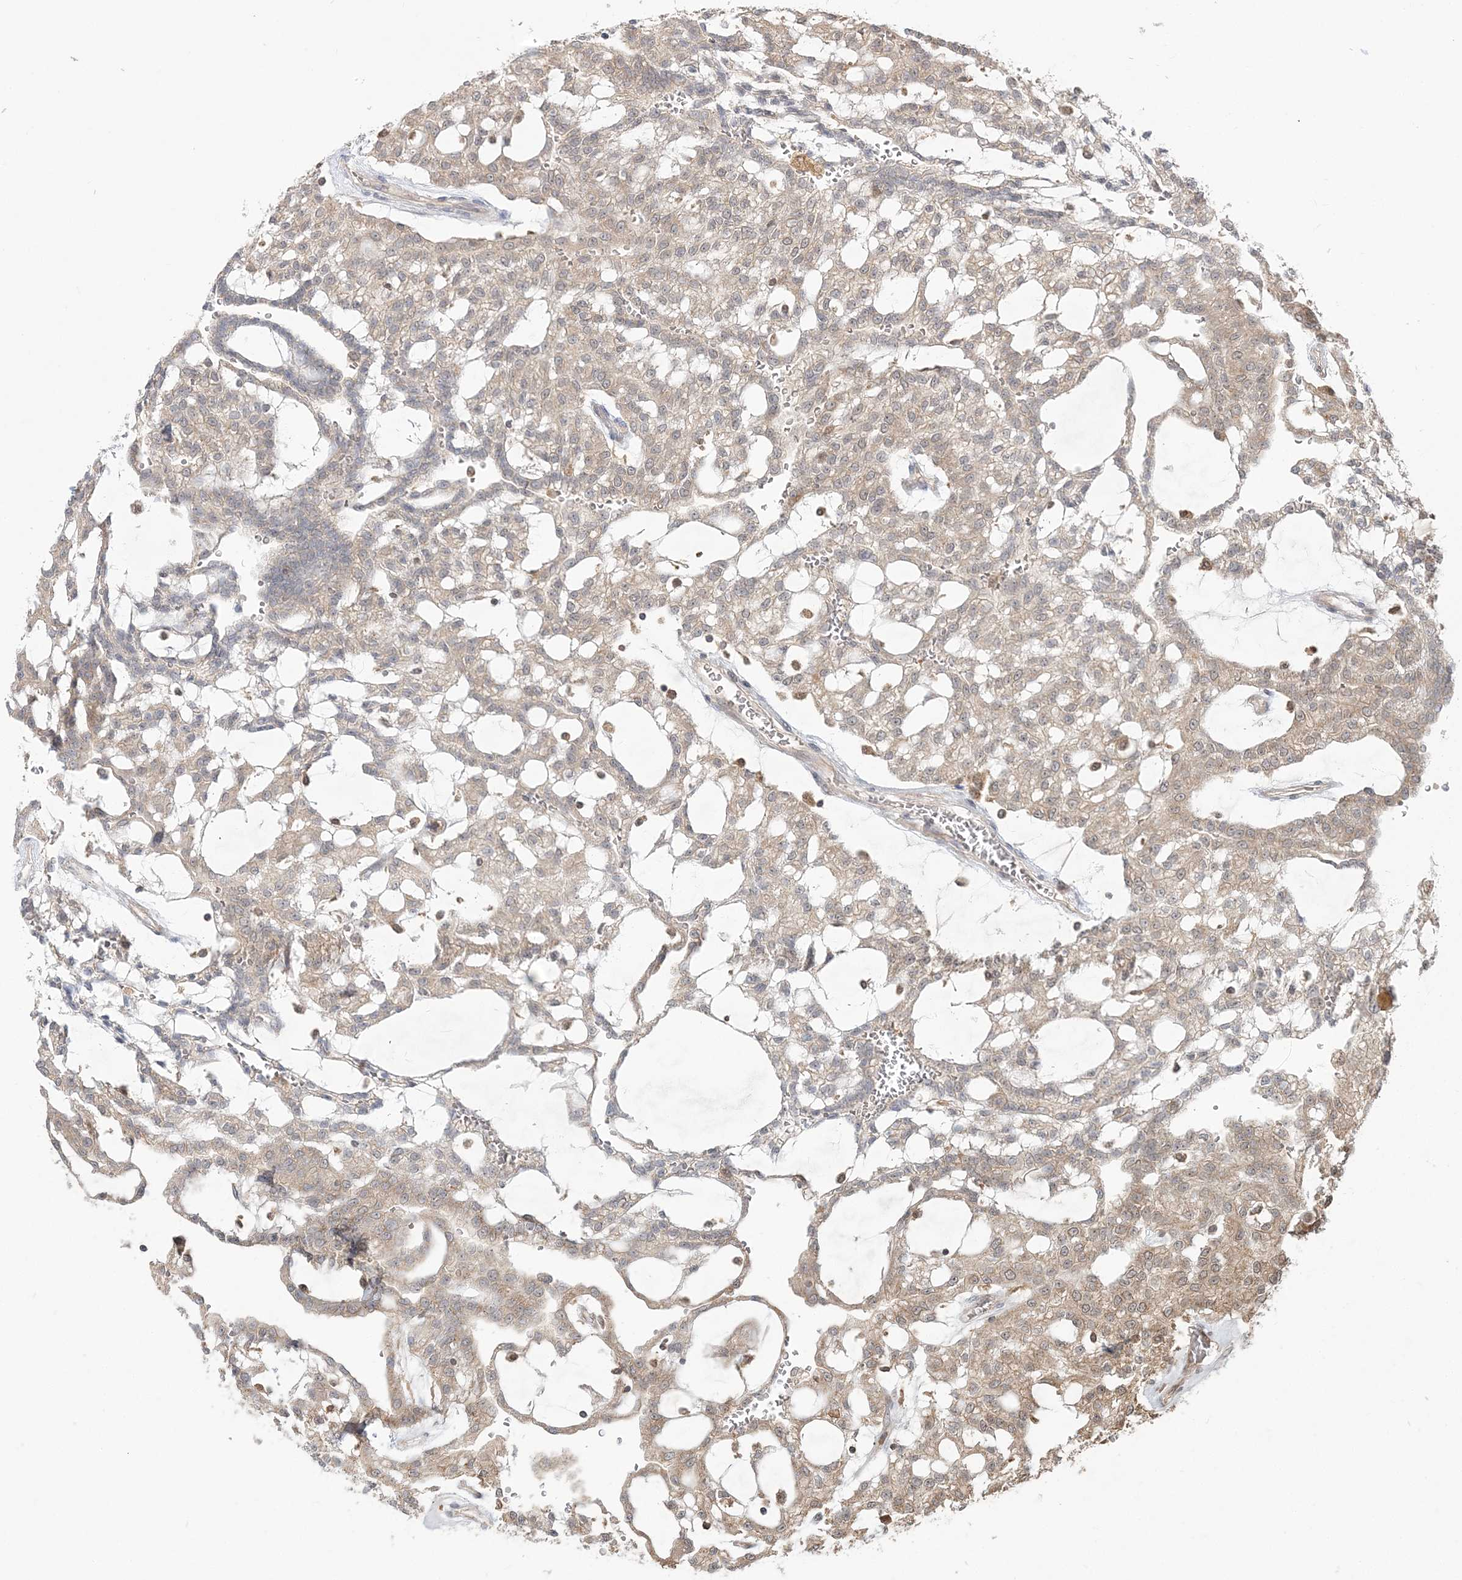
{"staining": {"intensity": "weak", "quantity": "<25%", "location": "cytoplasmic/membranous"}, "tissue": "renal cancer", "cell_type": "Tumor cells", "image_type": "cancer", "snomed": [{"axis": "morphology", "description": "Adenocarcinoma, NOS"}, {"axis": "topography", "description": "Kidney"}], "caption": "Micrograph shows no protein expression in tumor cells of renal adenocarcinoma tissue.", "gene": "CAB39", "patient": {"sex": "male", "age": 63}}